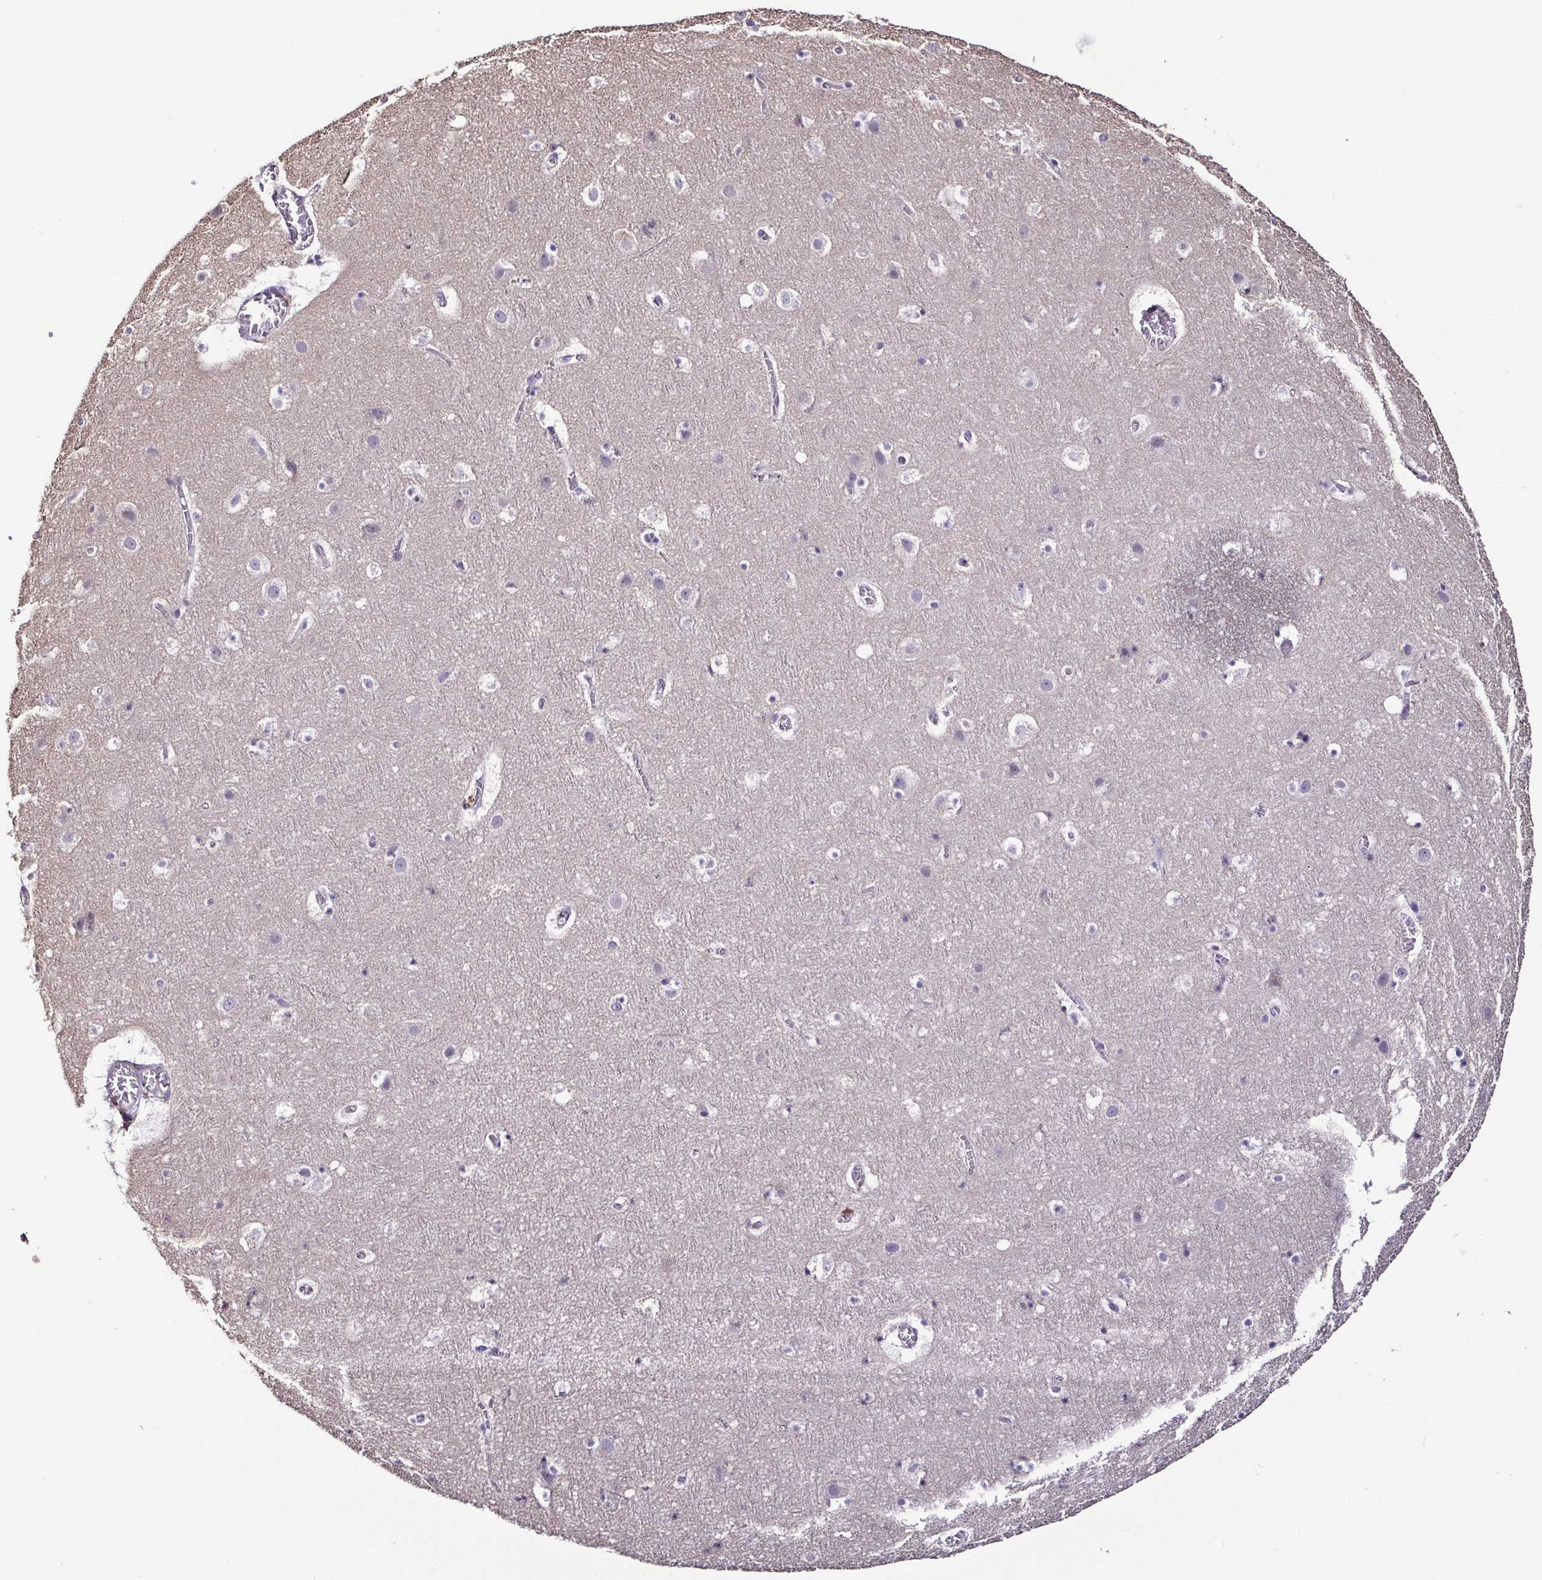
{"staining": {"intensity": "negative", "quantity": "none", "location": "none"}, "tissue": "cerebral cortex", "cell_type": "Endothelial cells", "image_type": "normal", "snomed": [{"axis": "morphology", "description": "Normal tissue, NOS"}, {"axis": "topography", "description": "Cerebral cortex"}], "caption": "This is a photomicrograph of IHC staining of unremarkable cerebral cortex, which shows no staining in endothelial cells.", "gene": "LMOD2", "patient": {"sex": "female", "age": 42}}